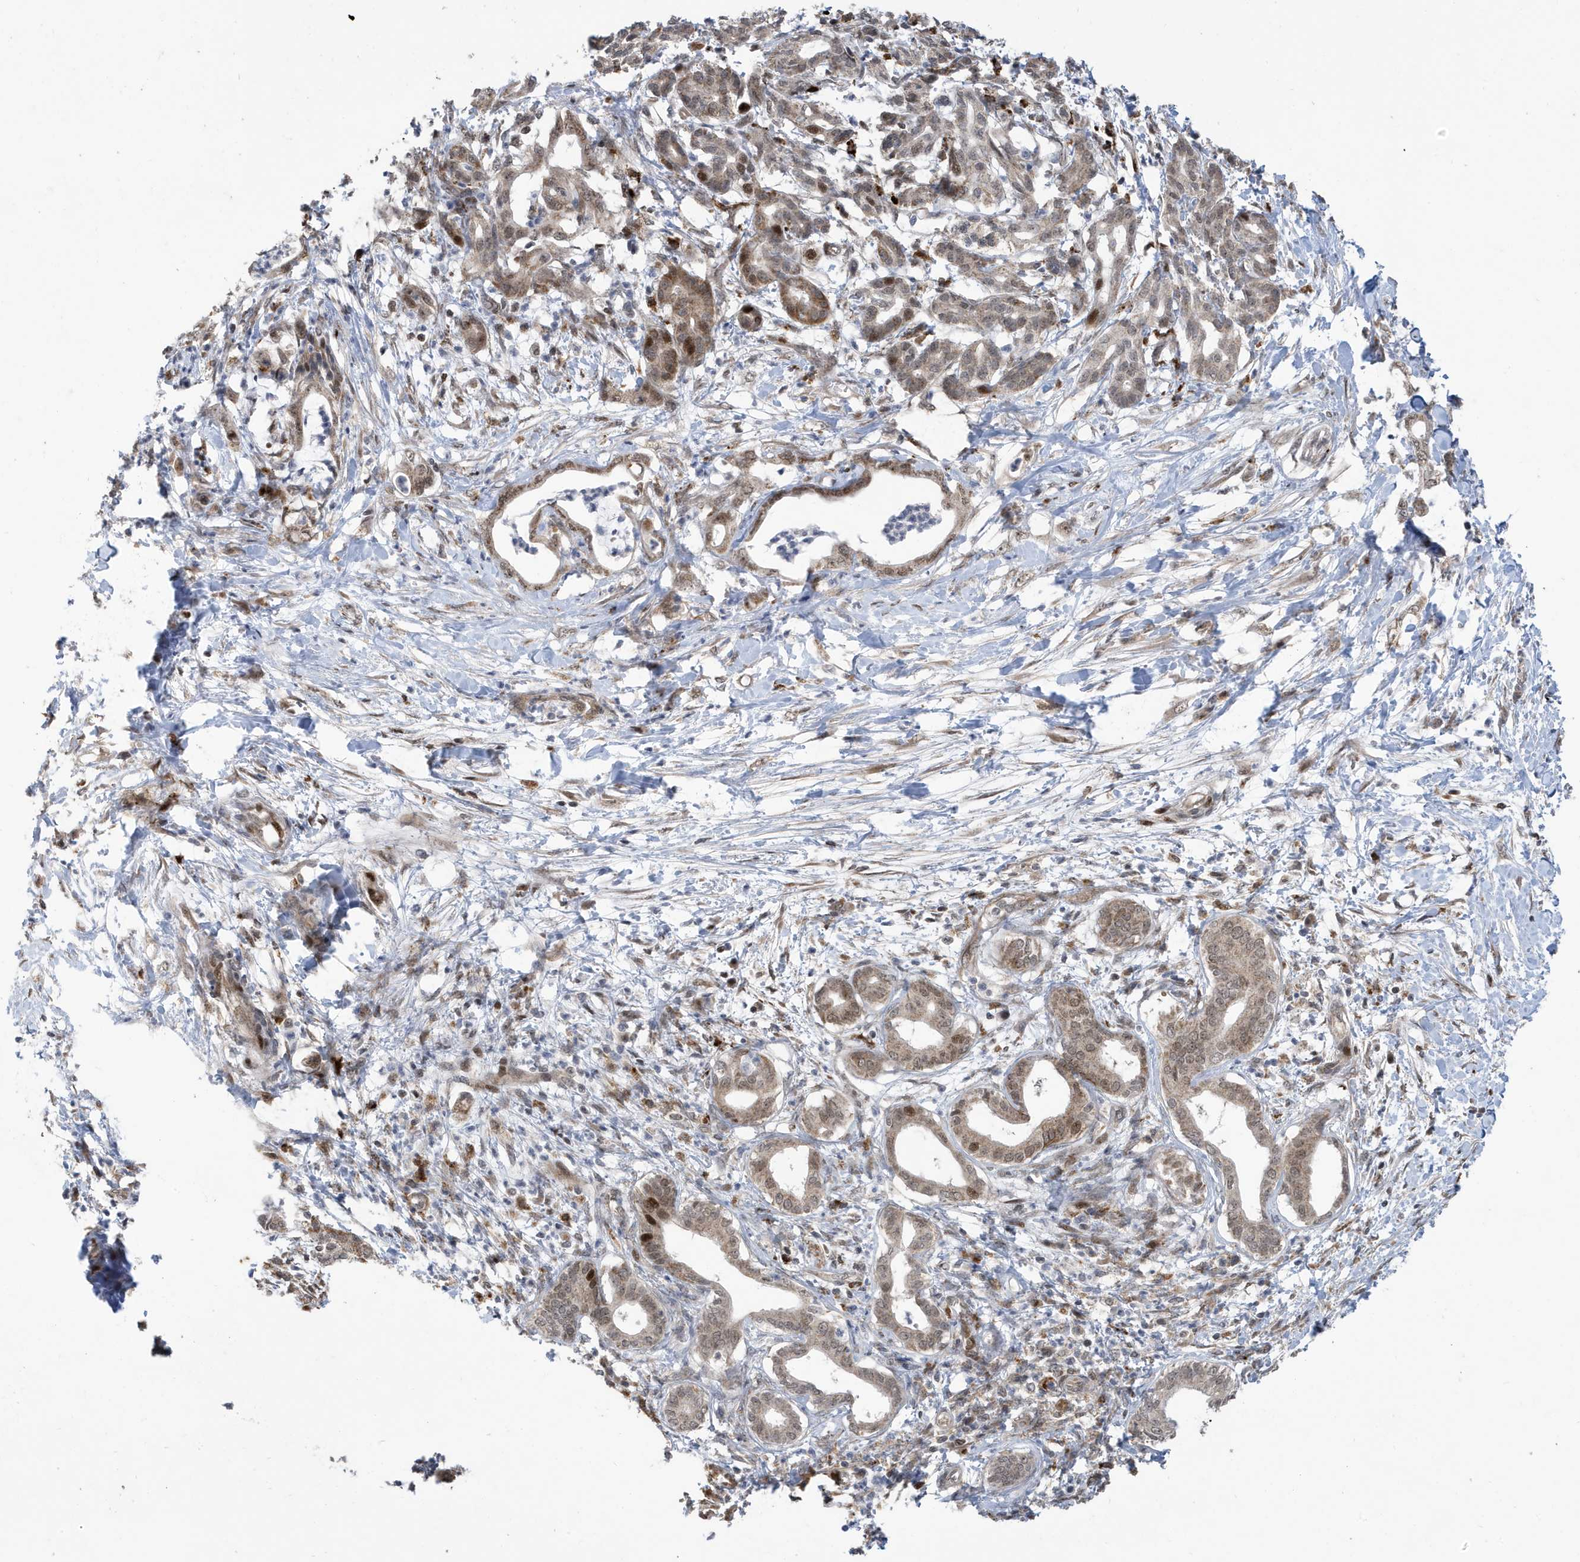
{"staining": {"intensity": "moderate", "quantity": "25%-75%", "location": "cytoplasmic/membranous,nuclear"}, "tissue": "pancreatic cancer", "cell_type": "Tumor cells", "image_type": "cancer", "snomed": [{"axis": "morphology", "description": "Adenocarcinoma, NOS"}, {"axis": "topography", "description": "Pancreas"}], "caption": "The immunohistochemical stain shows moderate cytoplasmic/membranous and nuclear positivity in tumor cells of pancreatic cancer (adenocarcinoma) tissue. The staining was performed using DAB to visualize the protein expression in brown, while the nuclei were stained in blue with hematoxylin (Magnification: 20x).", "gene": "FAM9B", "patient": {"sex": "female", "age": 55}}